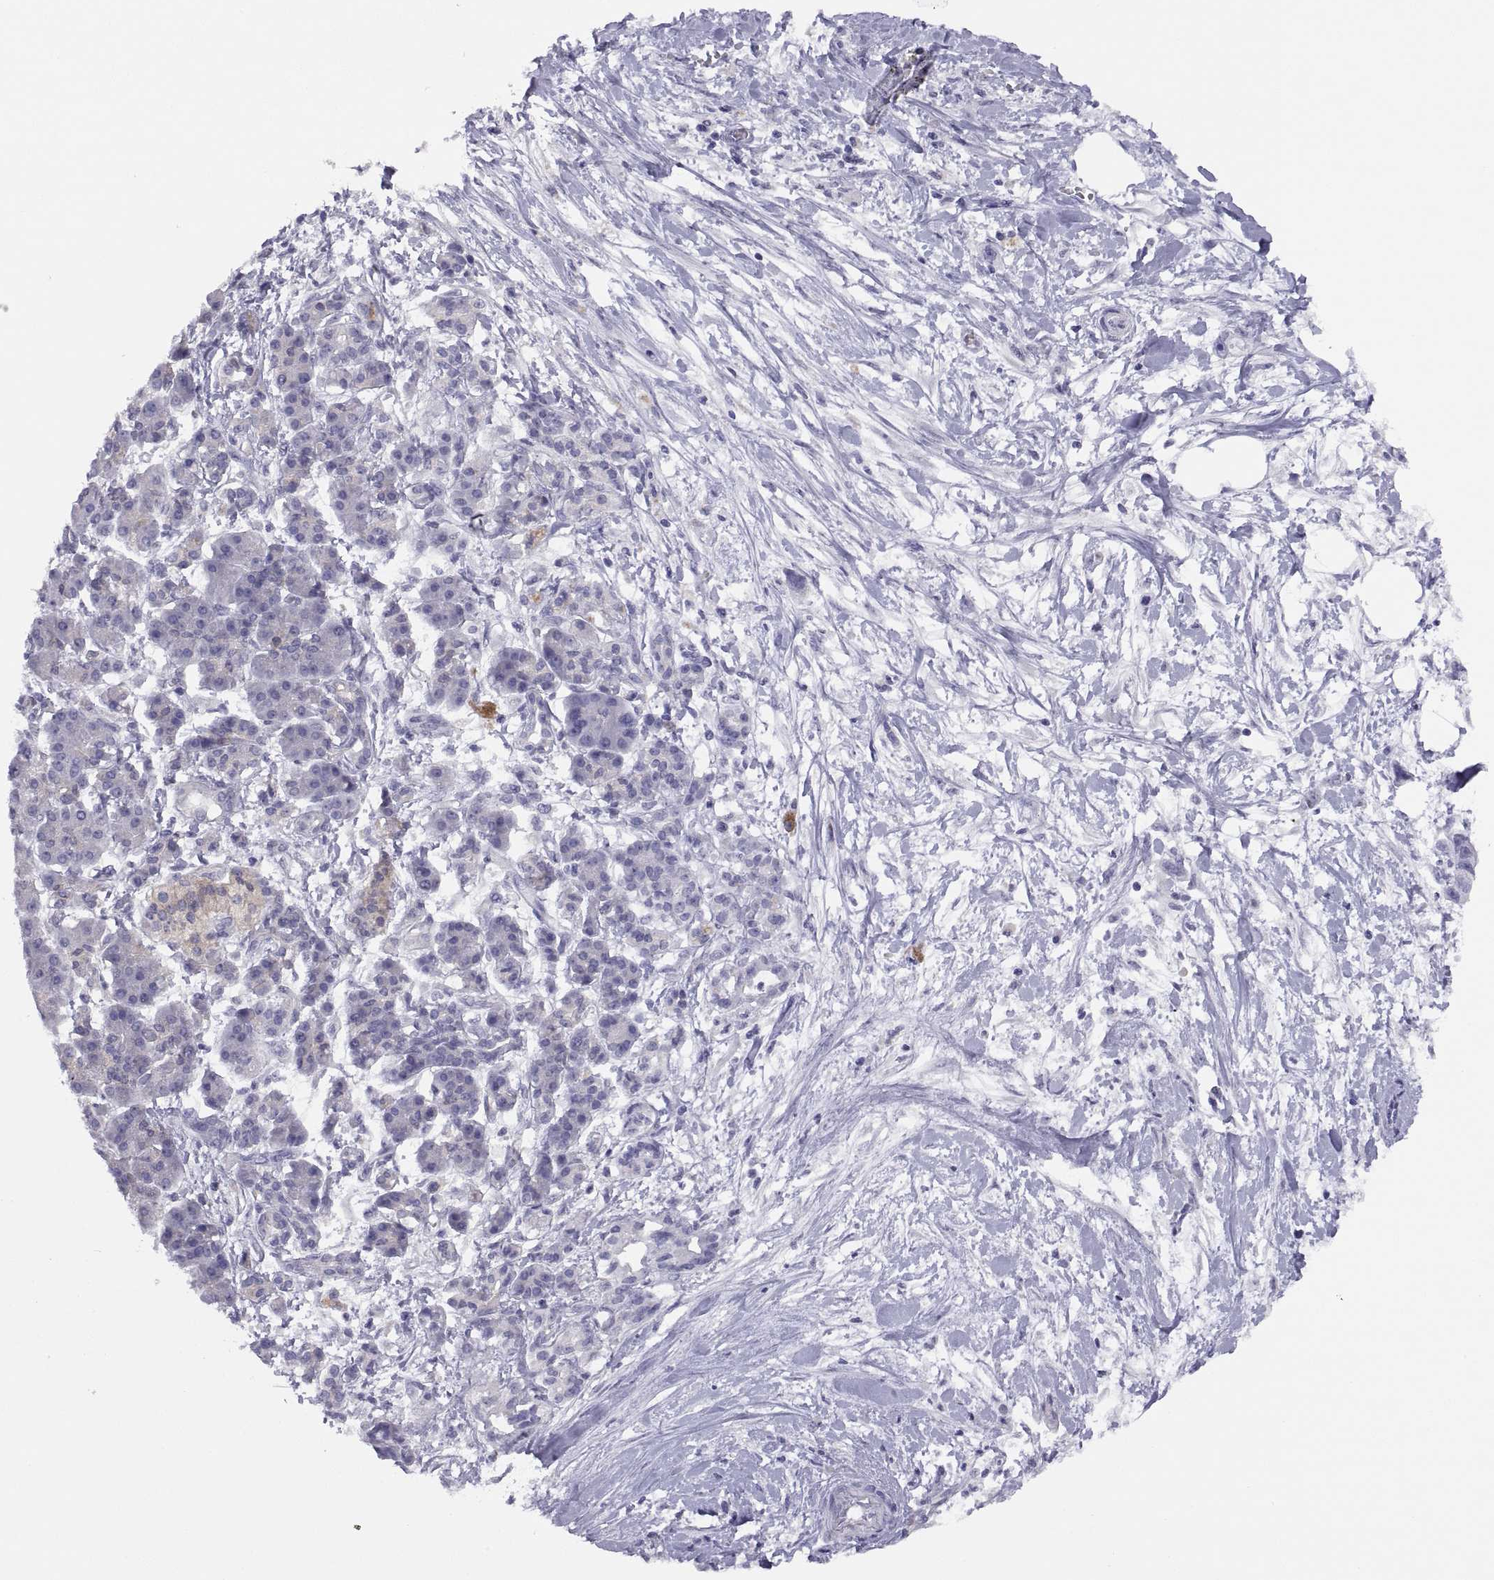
{"staining": {"intensity": "weak", "quantity": "<25%", "location": "cytoplasmic/membranous"}, "tissue": "pancreatic cancer", "cell_type": "Tumor cells", "image_type": "cancer", "snomed": [{"axis": "morphology", "description": "Normal tissue, NOS"}, {"axis": "morphology", "description": "Adenocarcinoma, NOS"}, {"axis": "topography", "description": "Lymph node"}, {"axis": "topography", "description": "Pancreas"}], "caption": "Image shows no protein staining in tumor cells of pancreatic adenocarcinoma tissue.", "gene": "STRC", "patient": {"sex": "female", "age": 58}}